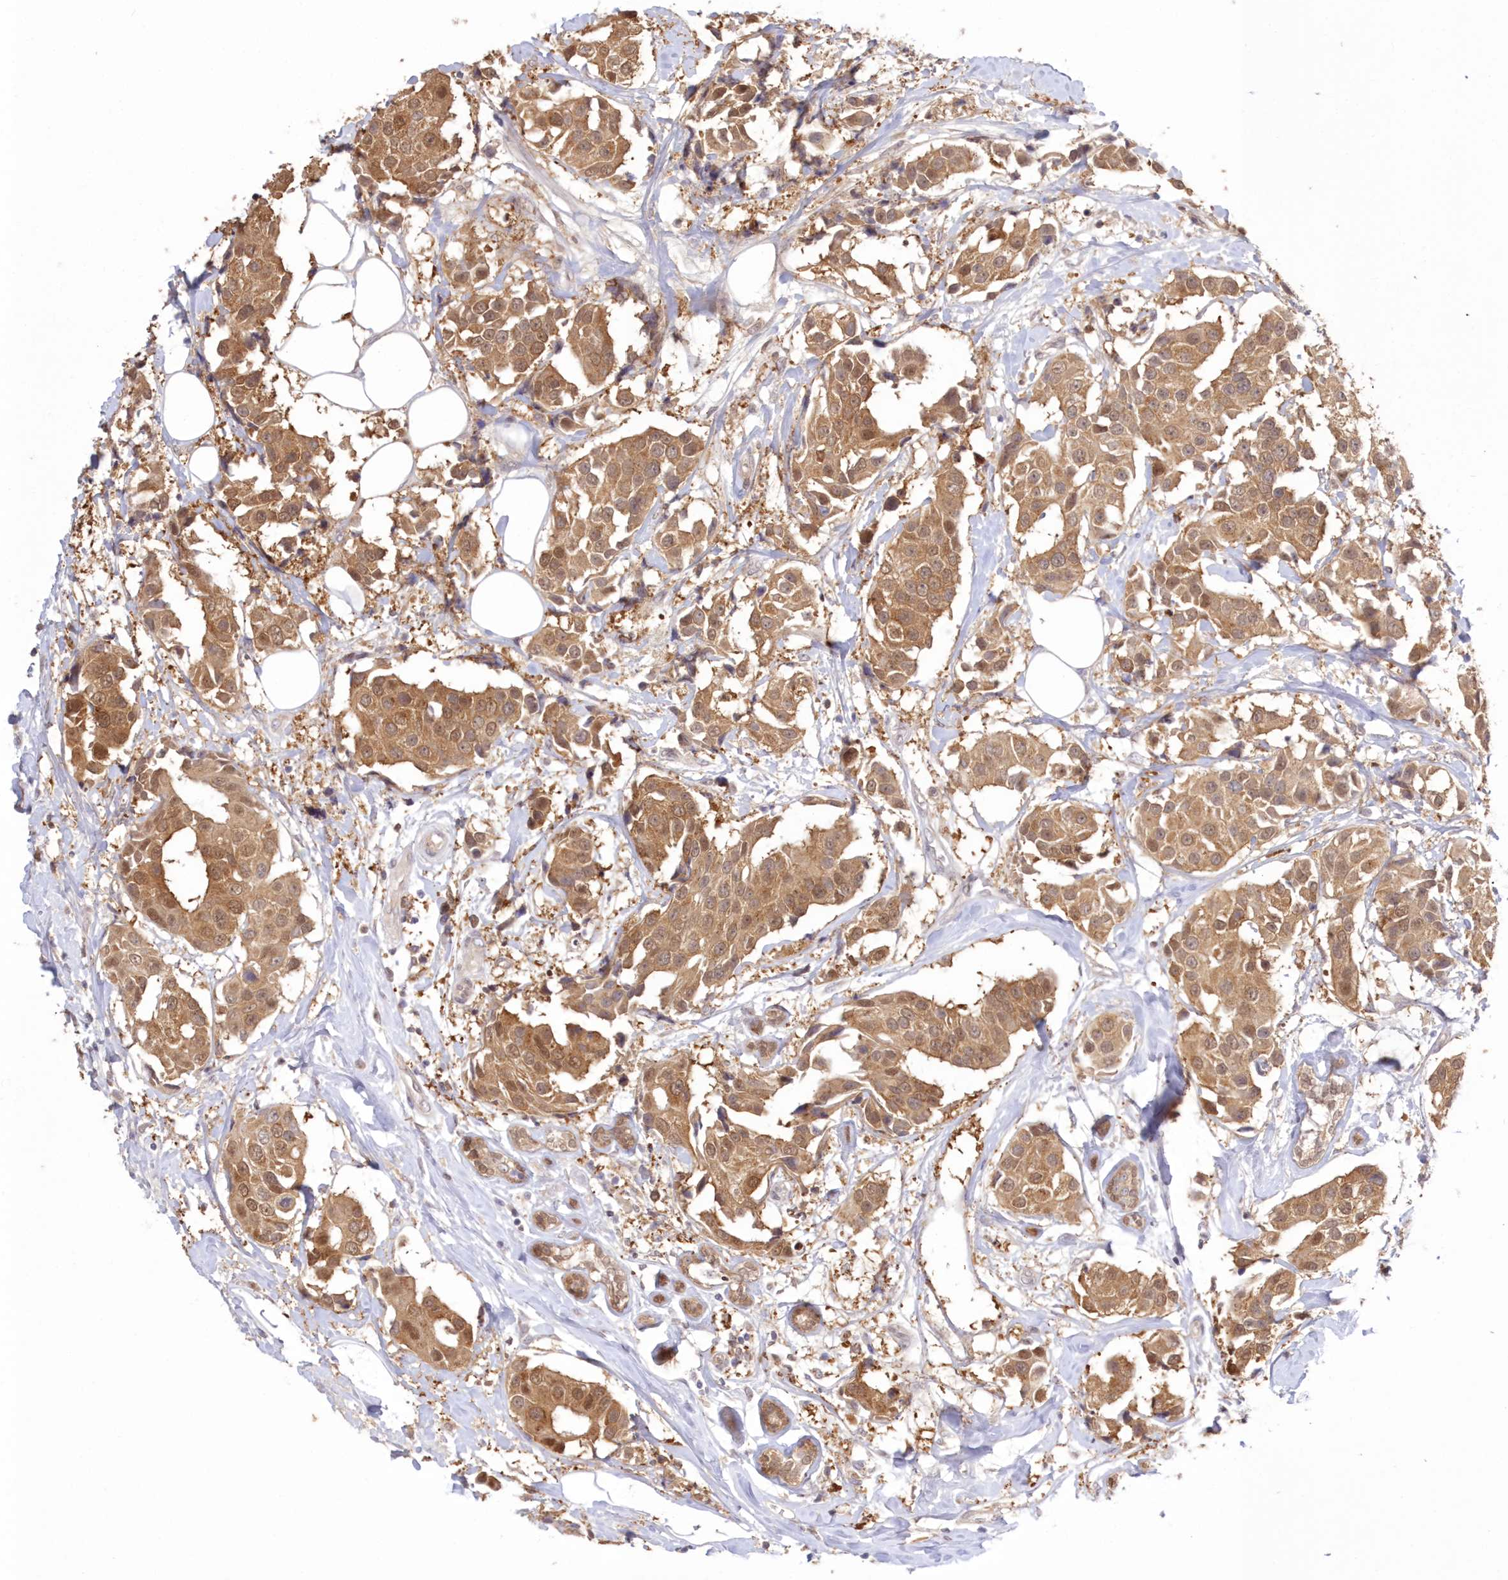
{"staining": {"intensity": "moderate", "quantity": ">75%", "location": "cytoplasmic/membranous,nuclear"}, "tissue": "breast cancer", "cell_type": "Tumor cells", "image_type": "cancer", "snomed": [{"axis": "morphology", "description": "Normal tissue, NOS"}, {"axis": "morphology", "description": "Duct carcinoma"}, {"axis": "topography", "description": "Breast"}], "caption": "The histopathology image displays a brown stain indicating the presence of a protein in the cytoplasmic/membranous and nuclear of tumor cells in breast invasive ductal carcinoma. The protein of interest is stained brown, and the nuclei are stained in blue (DAB (3,3'-diaminobenzidine) IHC with brightfield microscopy, high magnification).", "gene": "RNPEP", "patient": {"sex": "female", "age": 39}}